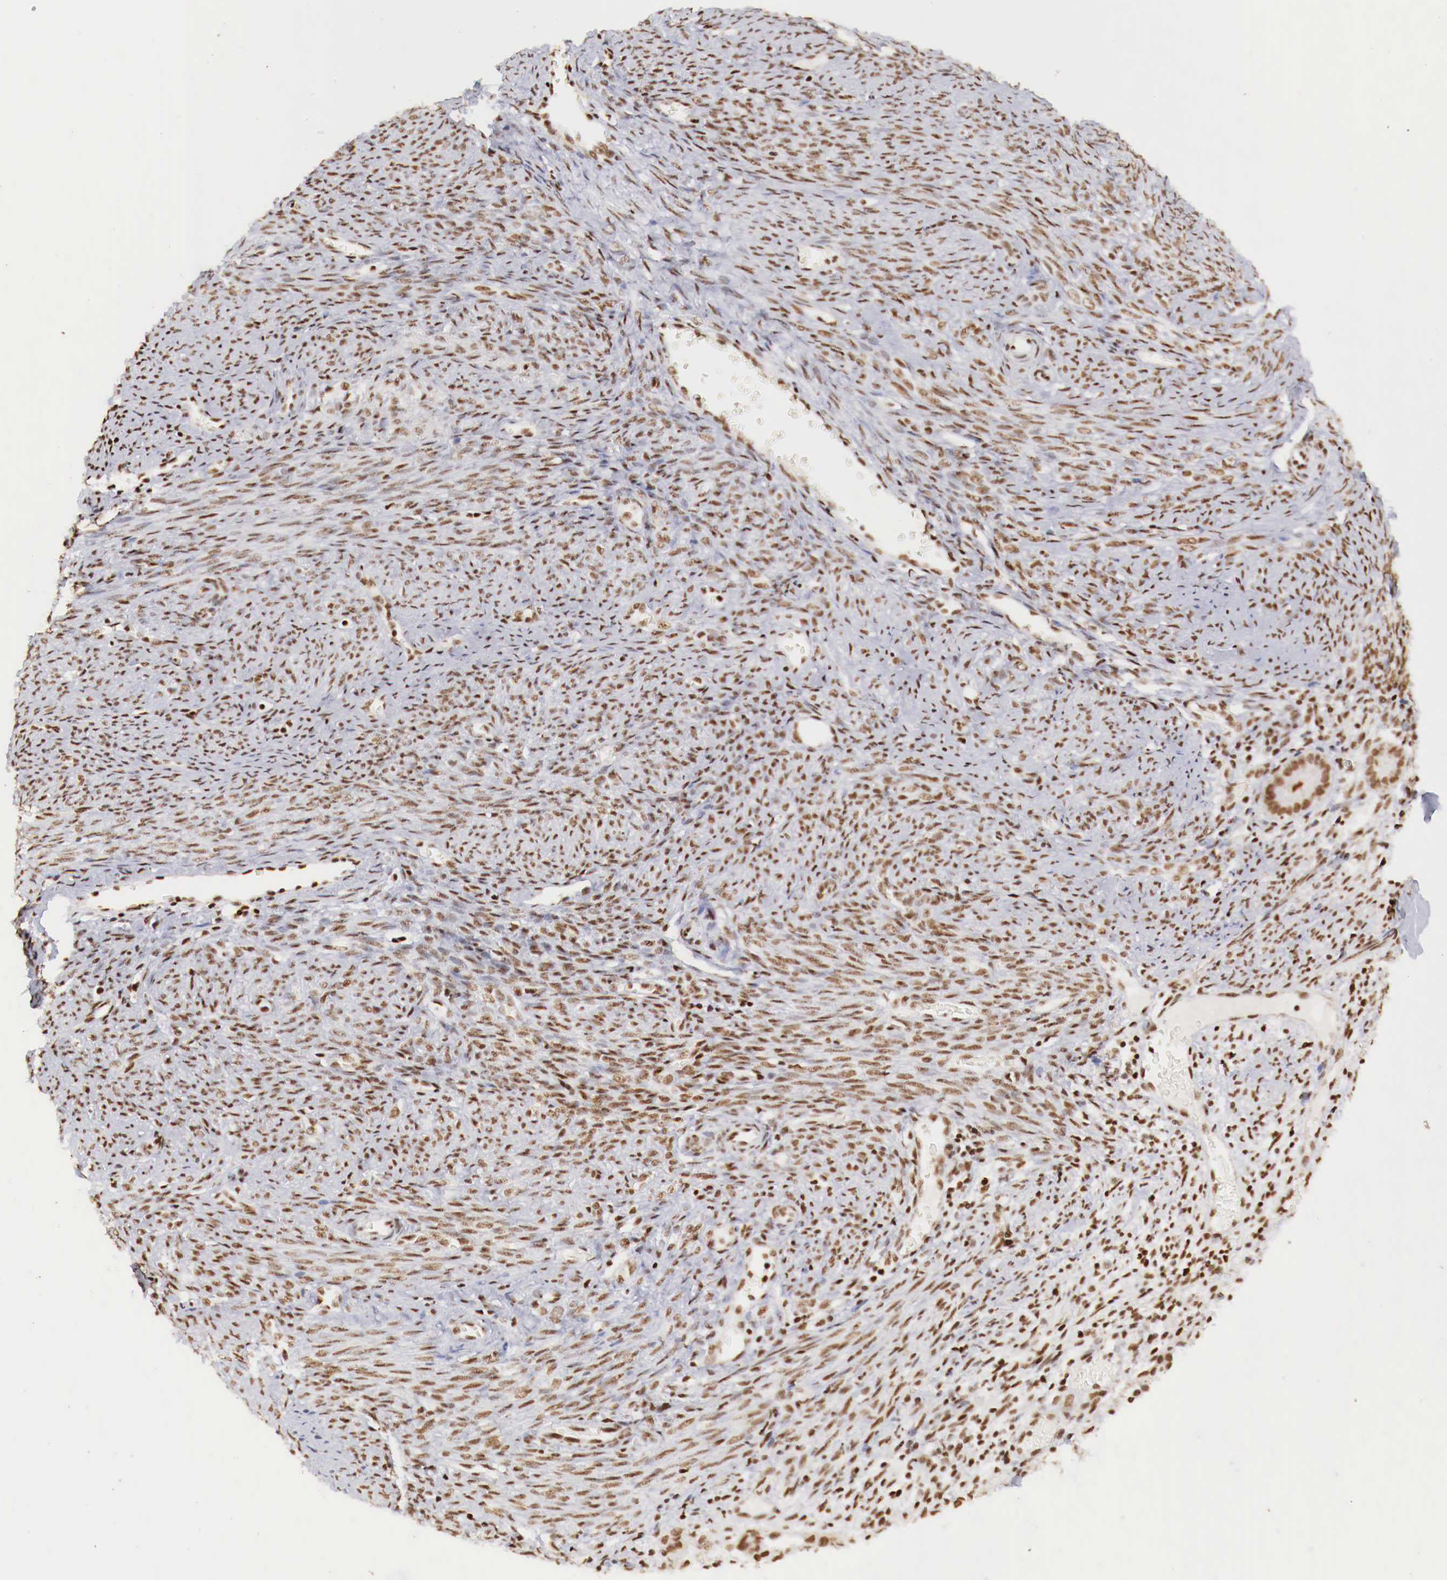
{"staining": {"intensity": "strong", "quantity": ">75%", "location": "nuclear"}, "tissue": "endometrium", "cell_type": "Cells in endometrial stroma", "image_type": "normal", "snomed": [{"axis": "morphology", "description": "Normal tissue, NOS"}, {"axis": "topography", "description": "Uterus"}], "caption": "This histopathology image exhibits benign endometrium stained with IHC to label a protein in brown. The nuclear of cells in endometrial stroma show strong positivity for the protein. Nuclei are counter-stained blue.", "gene": "MAX", "patient": {"sex": "female", "age": 83}}